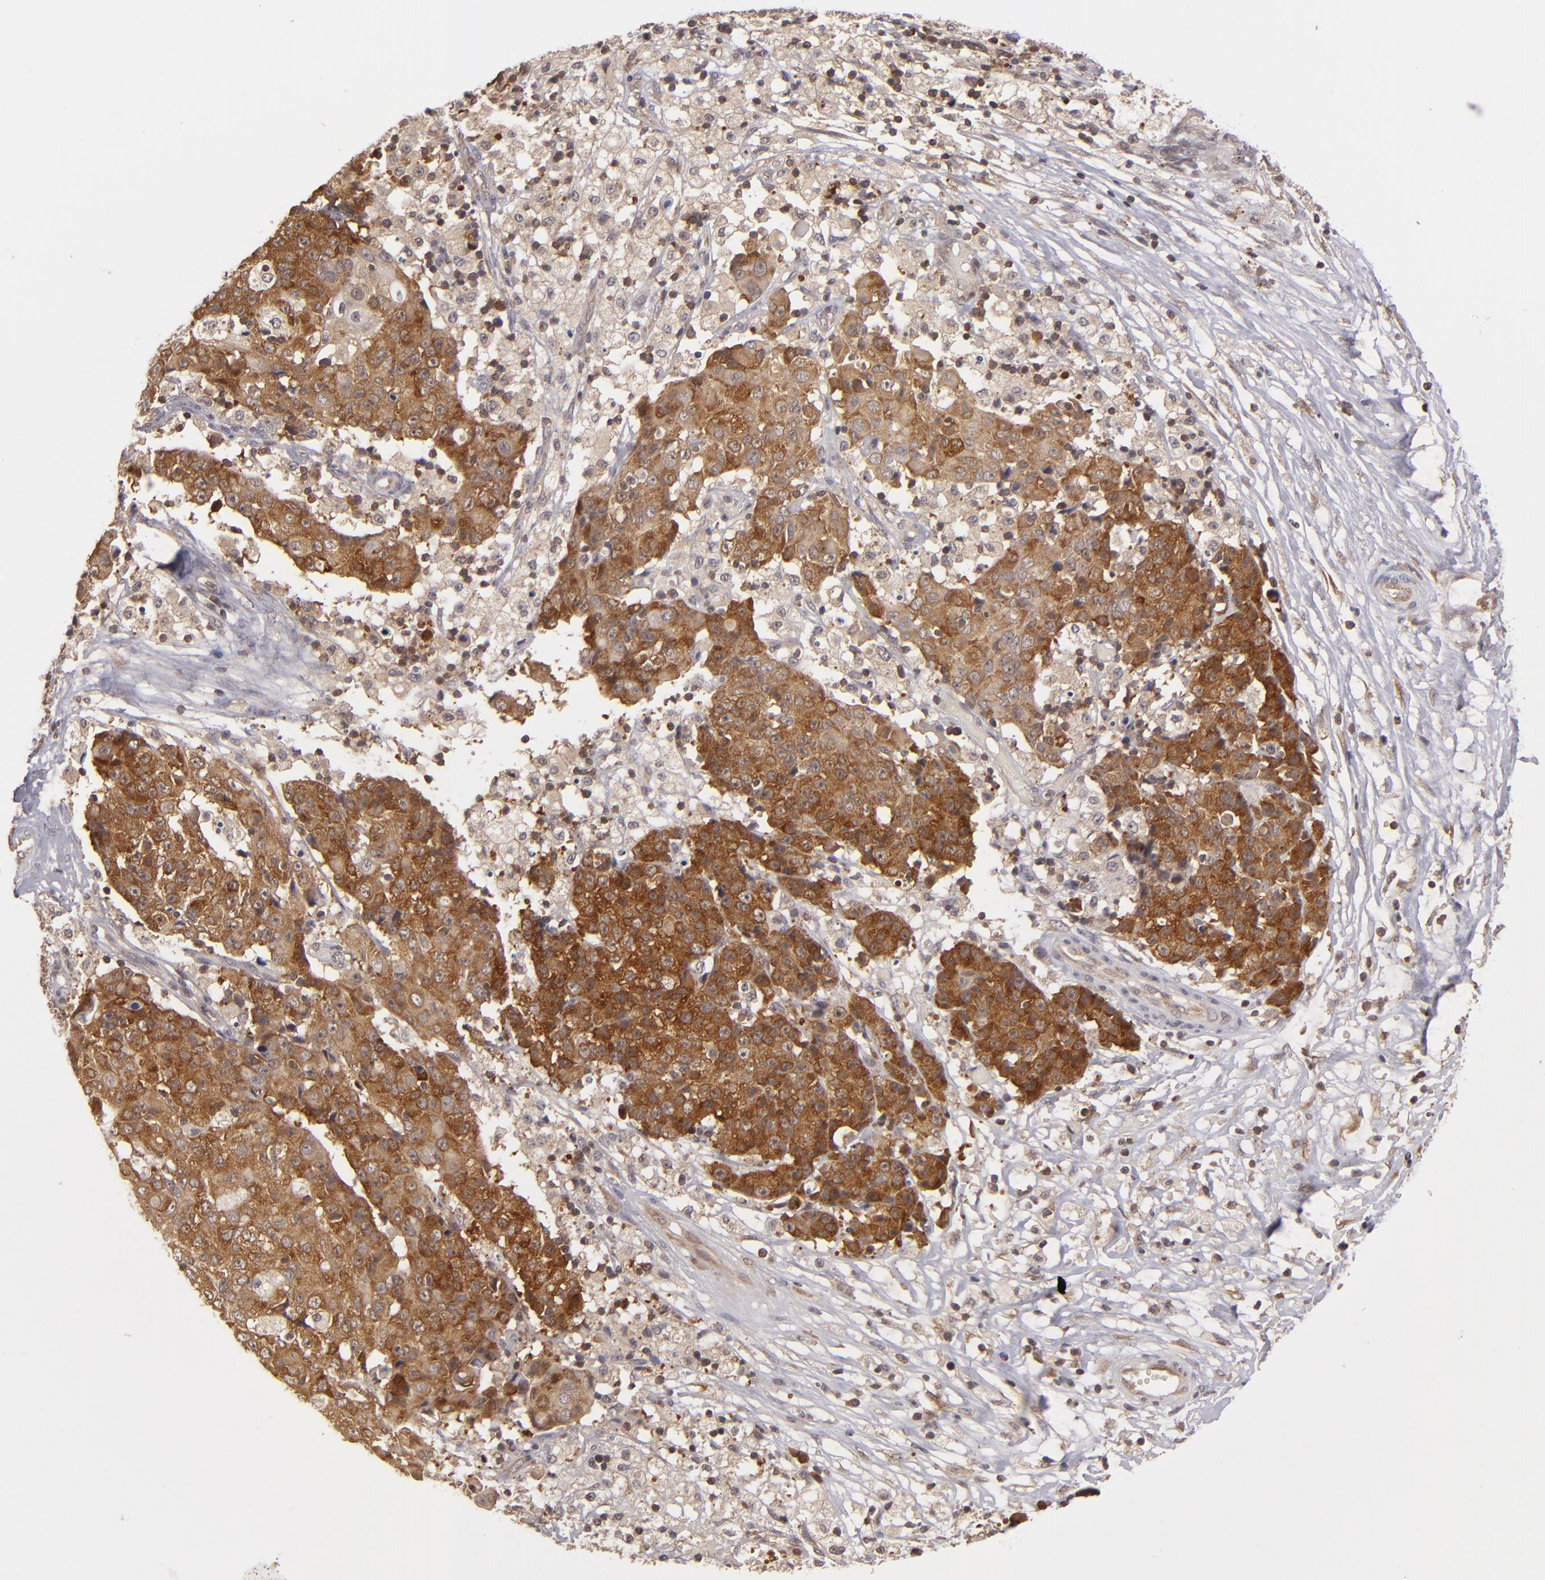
{"staining": {"intensity": "moderate", "quantity": "25%-75%", "location": "cytoplasmic/membranous"}, "tissue": "ovarian cancer", "cell_type": "Tumor cells", "image_type": "cancer", "snomed": [{"axis": "morphology", "description": "Carcinoma, endometroid"}, {"axis": "topography", "description": "Ovary"}], "caption": "This is an image of IHC staining of endometroid carcinoma (ovarian), which shows moderate staining in the cytoplasmic/membranous of tumor cells.", "gene": "MAPK3", "patient": {"sex": "female", "age": 42}}